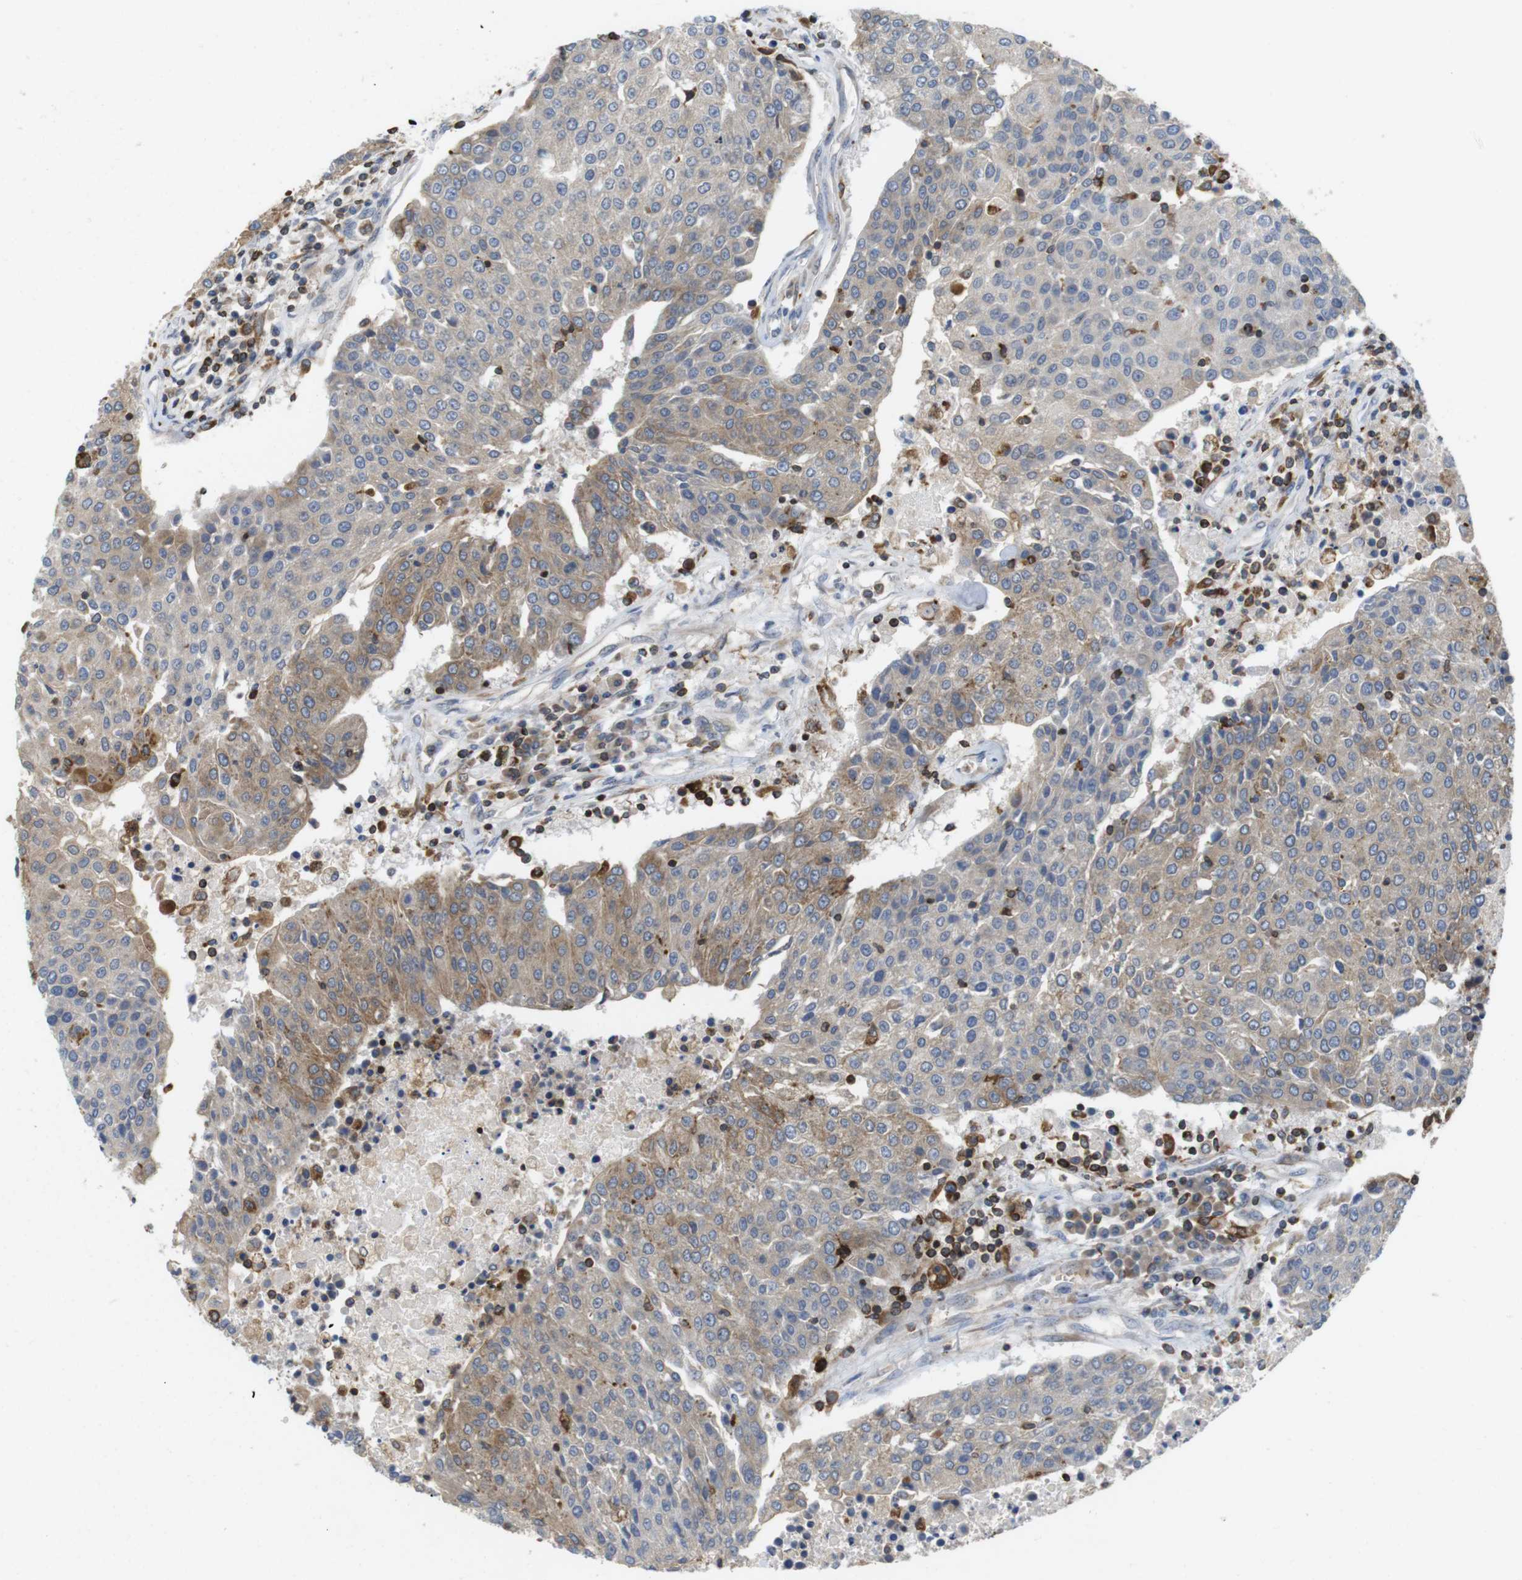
{"staining": {"intensity": "weak", "quantity": ">75%", "location": "cytoplasmic/membranous"}, "tissue": "urothelial cancer", "cell_type": "Tumor cells", "image_type": "cancer", "snomed": [{"axis": "morphology", "description": "Urothelial carcinoma, High grade"}, {"axis": "topography", "description": "Urinary bladder"}], "caption": "High-power microscopy captured an immunohistochemistry micrograph of urothelial cancer, revealing weak cytoplasmic/membranous expression in approximately >75% of tumor cells.", "gene": "ARL6IP5", "patient": {"sex": "female", "age": 85}}